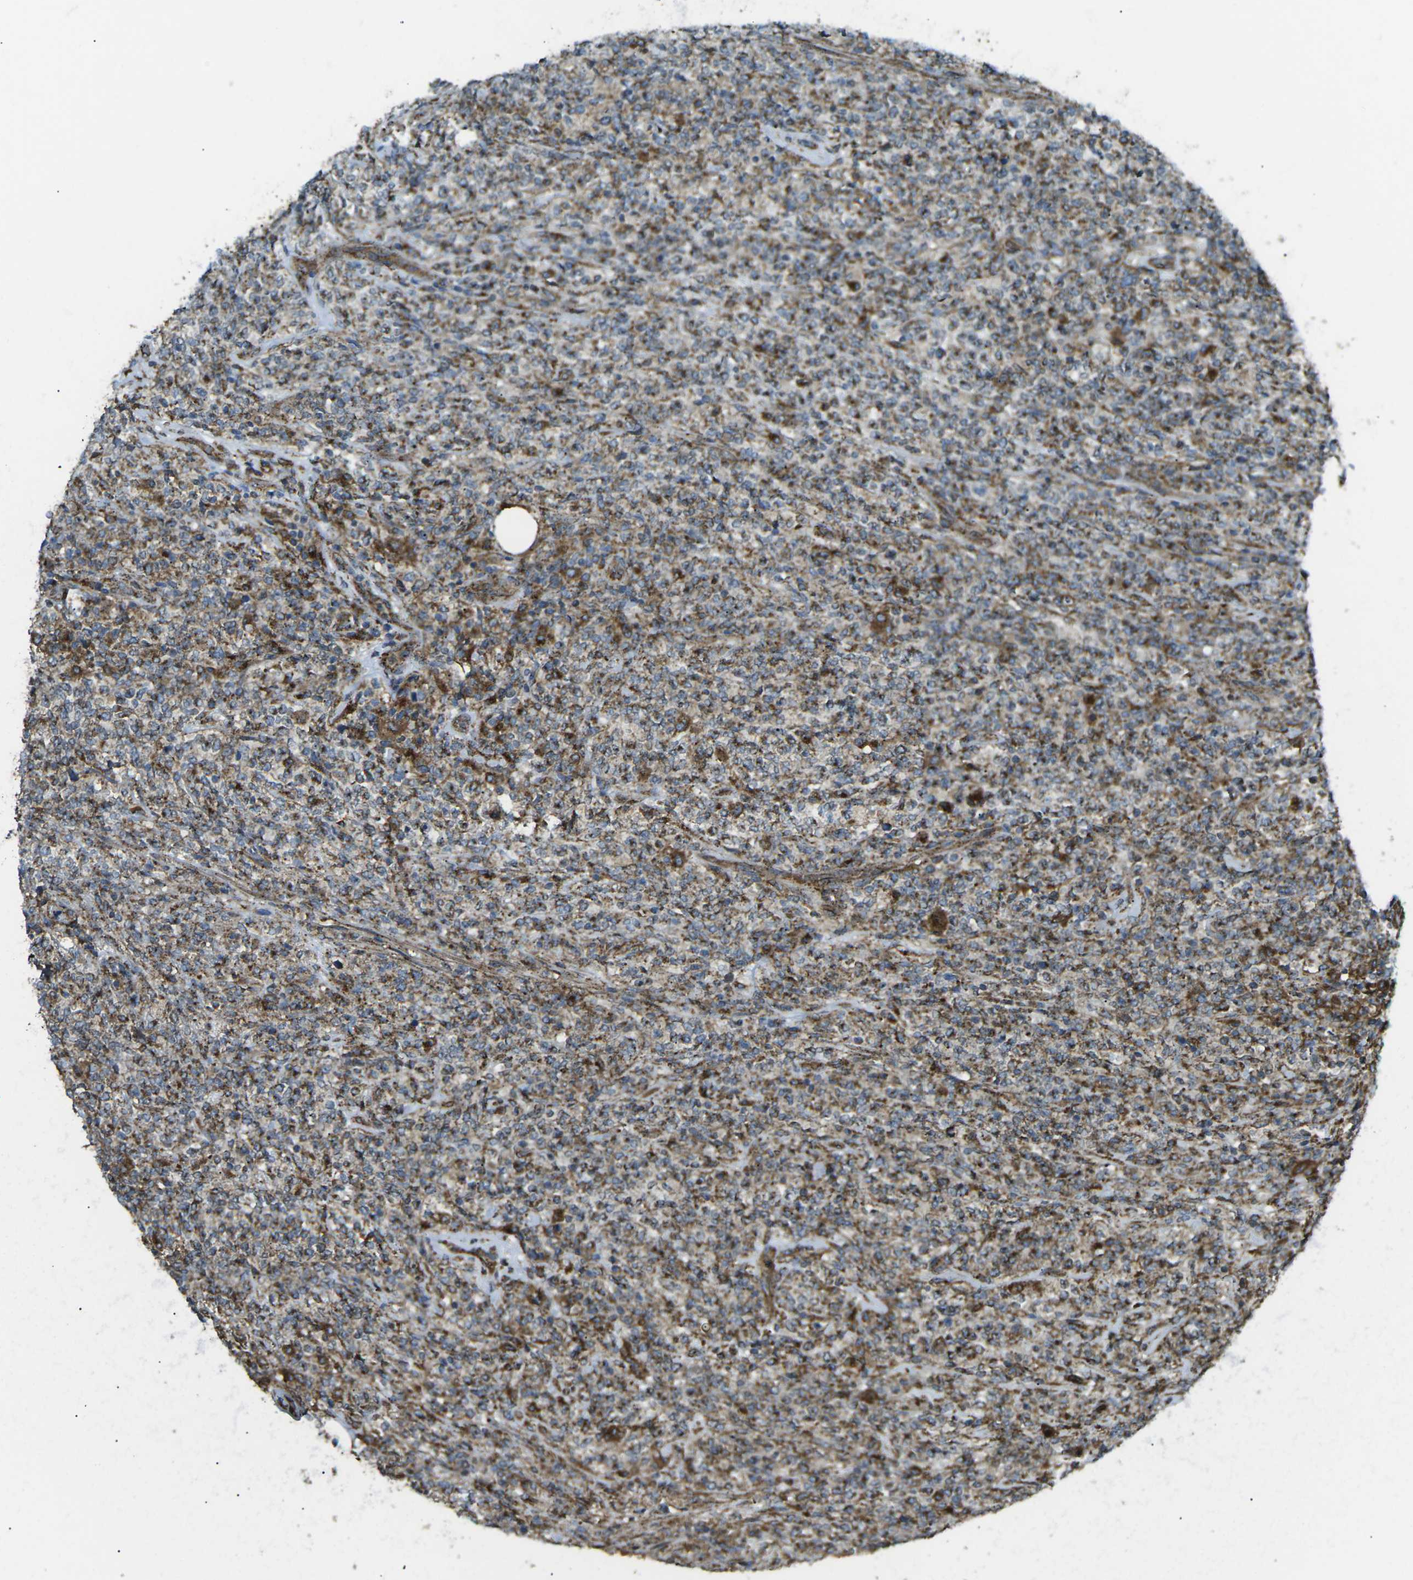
{"staining": {"intensity": "moderate", "quantity": "<25%", "location": "cytoplasmic/membranous"}, "tissue": "lymphoma", "cell_type": "Tumor cells", "image_type": "cancer", "snomed": [{"axis": "morphology", "description": "Malignant lymphoma, non-Hodgkin's type, High grade"}, {"axis": "topography", "description": "Soft tissue"}], "caption": "A brown stain labels moderate cytoplasmic/membranous positivity of a protein in lymphoma tumor cells.", "gene": "CHMP3", "patient": {"sex": "male", "age": 18}}